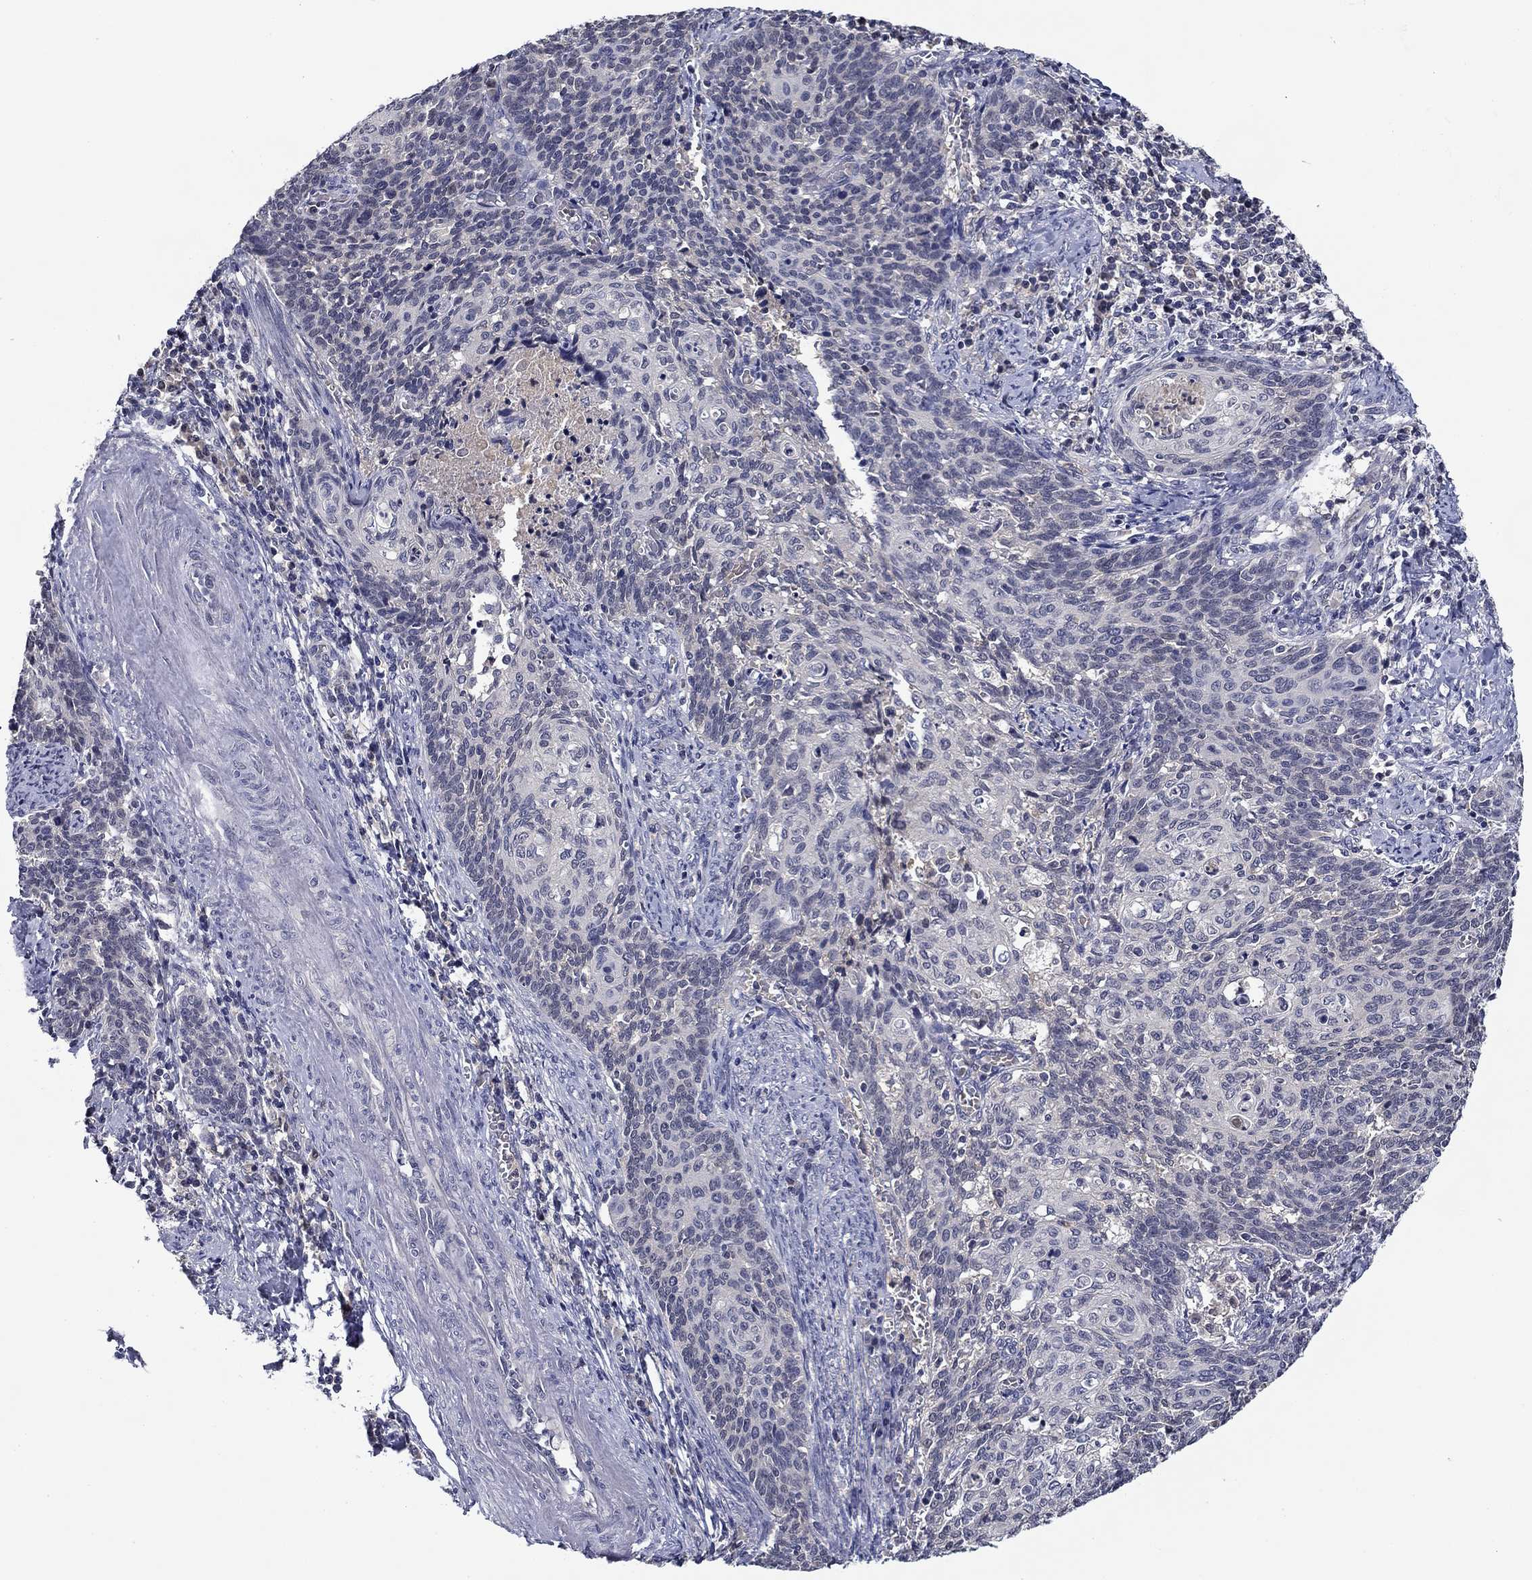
{"staining": {"intensity": "negative", "quantity": "none", "location": "none"}, "tissue": "cervical cancer", "cell_type": "Tumor cells", "image_type": "cancer", "snomed": [{"axis": "morphology", "description": "Normal tissue, NOS"}, {"axis": "morphology", "description": "Squamous cell carcinoma, NOS"}, {"axis": "topography", "description": "Cervix"}], "caption": "IHC histopathology image of human cervical cancer (squamous cell carcinoma) stained for a protein (brown), which shows no expression in tumor cells.", "gene": "DDTL", "patient": {"sex": "female", "age": 39}}